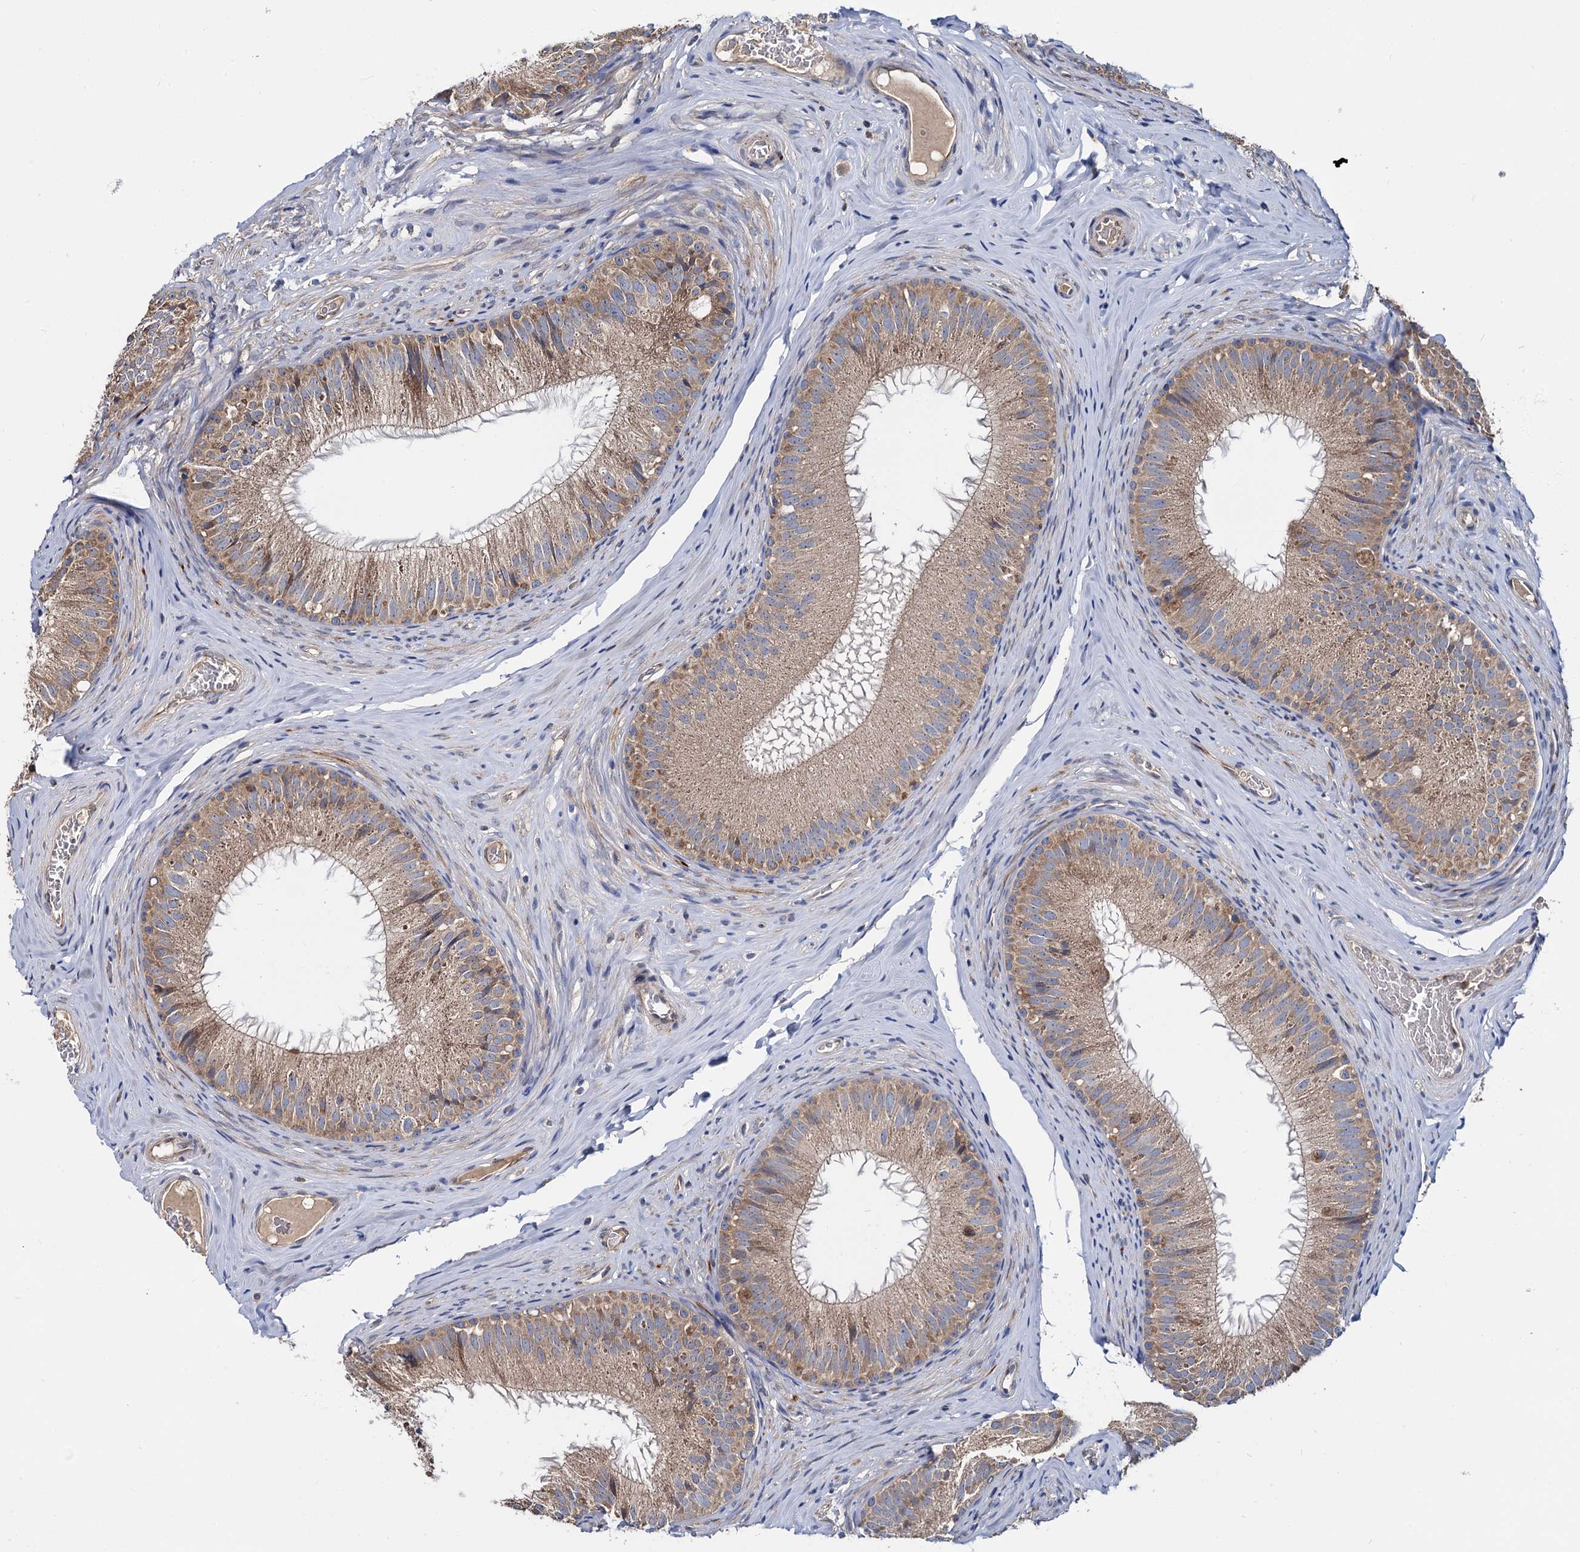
{"staining": {"intensity": "moderate", "quantity": "25%-75%", "location": "cytoplasmic/membranous"}, "tissue": "epididymis", "cell_type": "Glandular cells", "image_type": "normal", "snomed": [{"axis": "morphology", "description": "Normal tissue, NOS"}, {"axis": "topography", "description": "Epididymis"}], "caption": "Epididymis stained with immunohistochemistry (IHC) displays moderate cytoplasmic/membranous positivity in approximately 25%-75% of glandular cells. (DAB IHC, brown staining for protein, blue staining for nuclei).", "gene": "CEP192", "patient": {"sex": "male", "age": 34}}